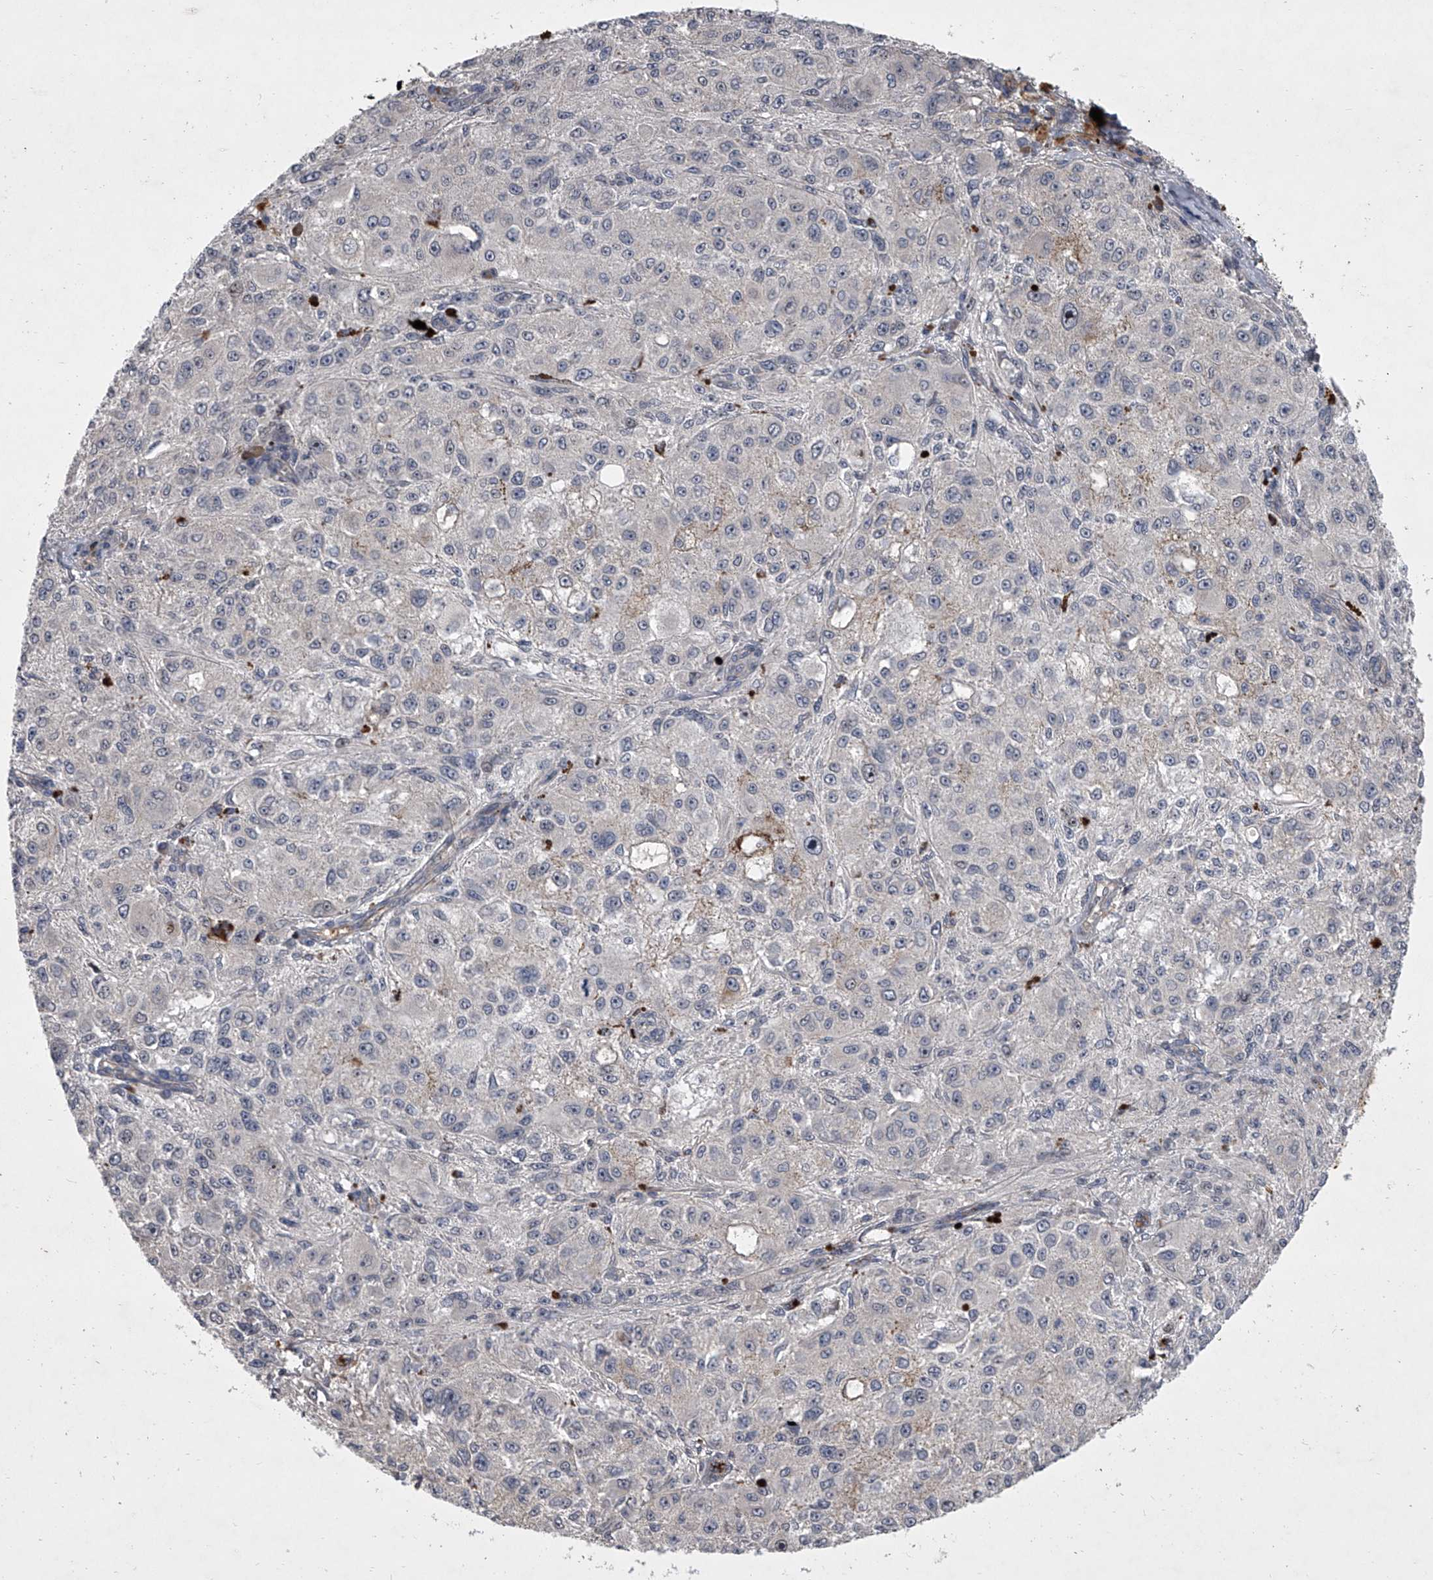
{"staining": {"intensity": "negative", "quantity": "none", "location": "none"}, "tissue": "melanoma", "cell_type": "Tumor cells", "image_type": "cancer", "snomed": [{"axis": "morphology", "description": "Necrosis, NOS"}, {"axis": "morphology", "description": "Malignant melanoma, NOS"}, {"axis": "topography", "description": "Skin"}], "caption": "Immunohistochemical staining of human malignant melanoma reveals no significant expression in tumor cells. (Immunohistochemistry, brightfield microscopy, high magnification).", "gene": "HEATR6", "patient": {"sex": "female", "age": 87}}